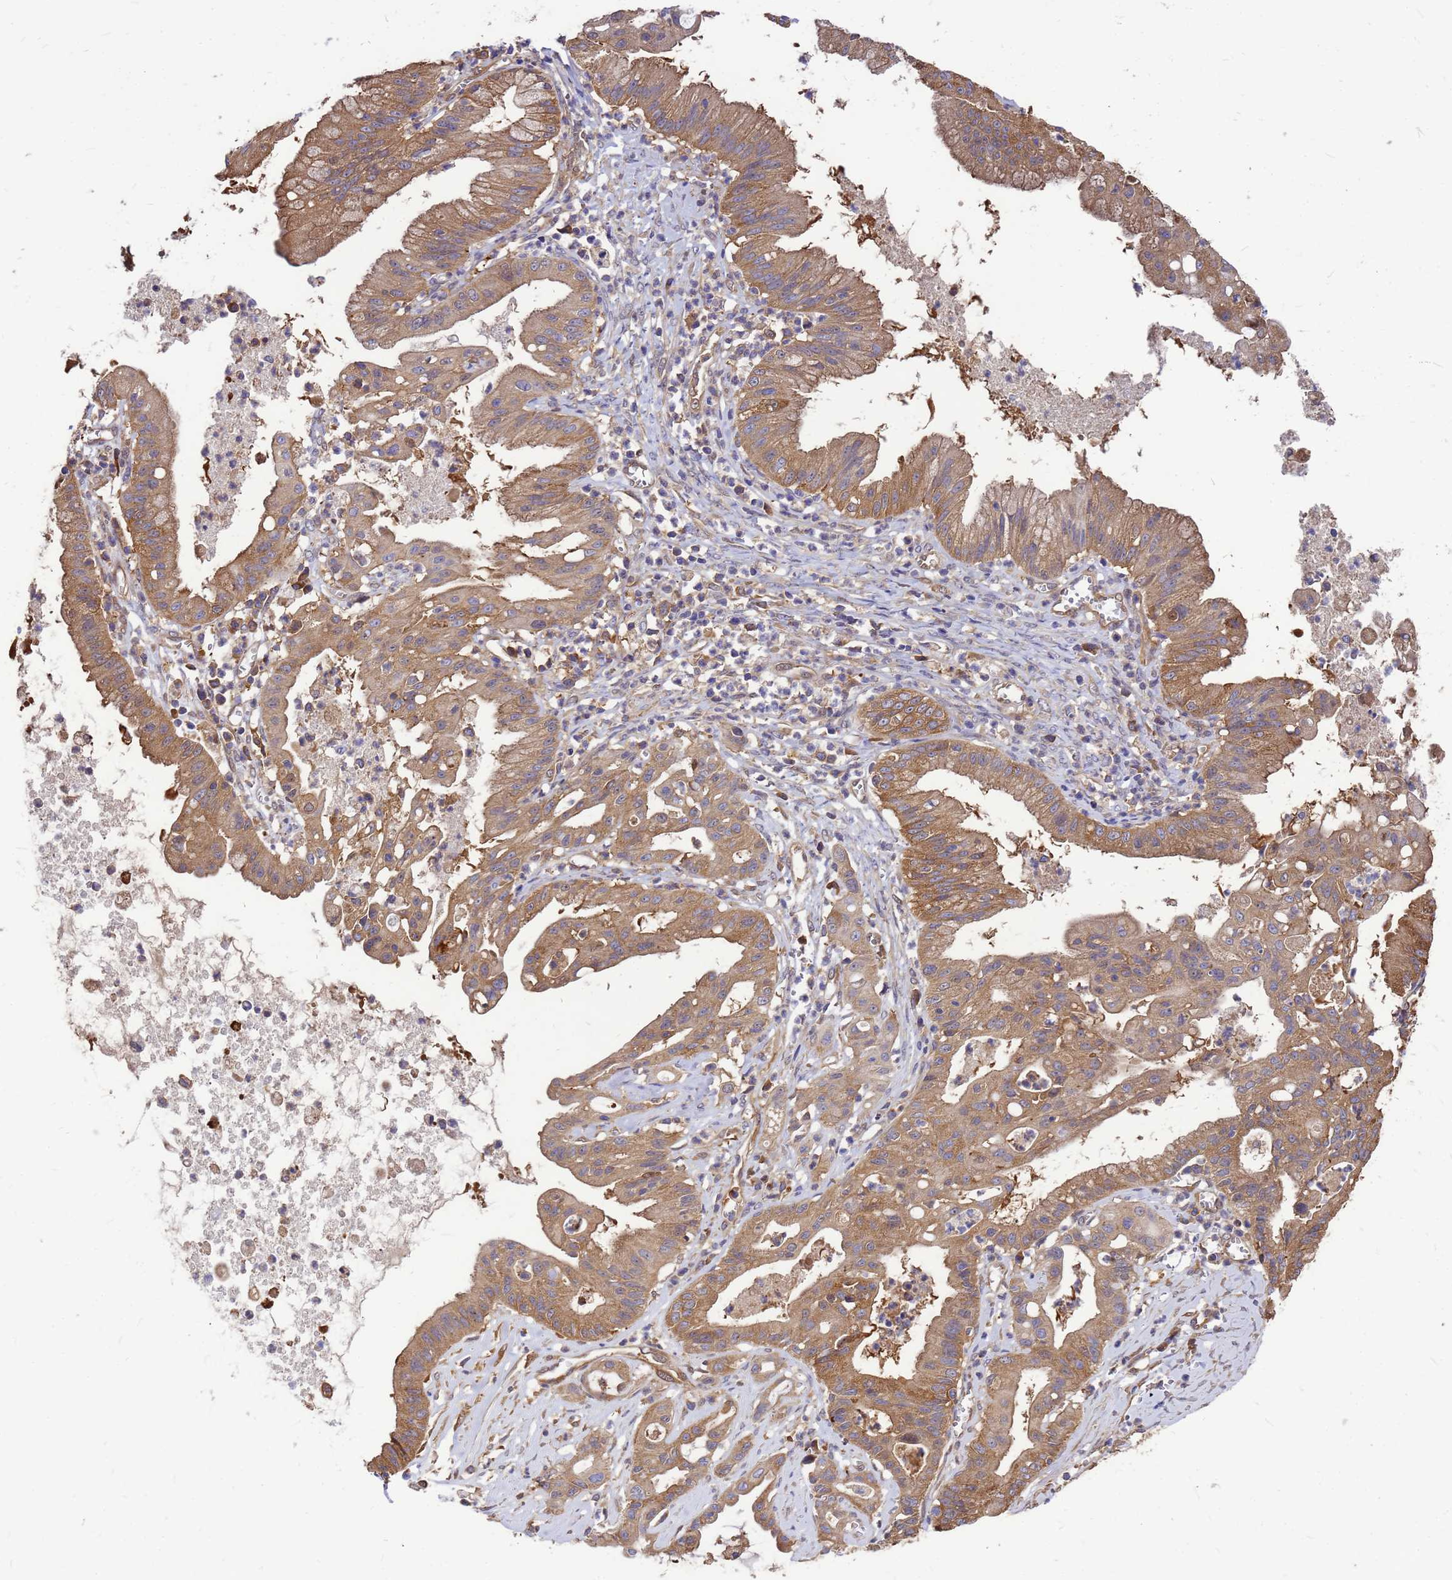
{"staining": {"intensity": "moderate", "quantity": ">75%", "location": "cytoplasmic/membranous"}, "tissue": "ovarian cancer", "cell_type": "Tumor cells", "image_type": "cancer", "snomed": [{"axis": "morphology", "description": "Cystadenocarcinoma, mucinous, NOS"}, {"axis": "topography", "description": "Ovary"}], "caption": "Human ovarian cancer (mucinous cystadenocarcinoma) stained with a protein marker demonstrates moderate staining in tumor cells.", "gene": "GID4", "patient": {"sex": "female", "age": 70}}